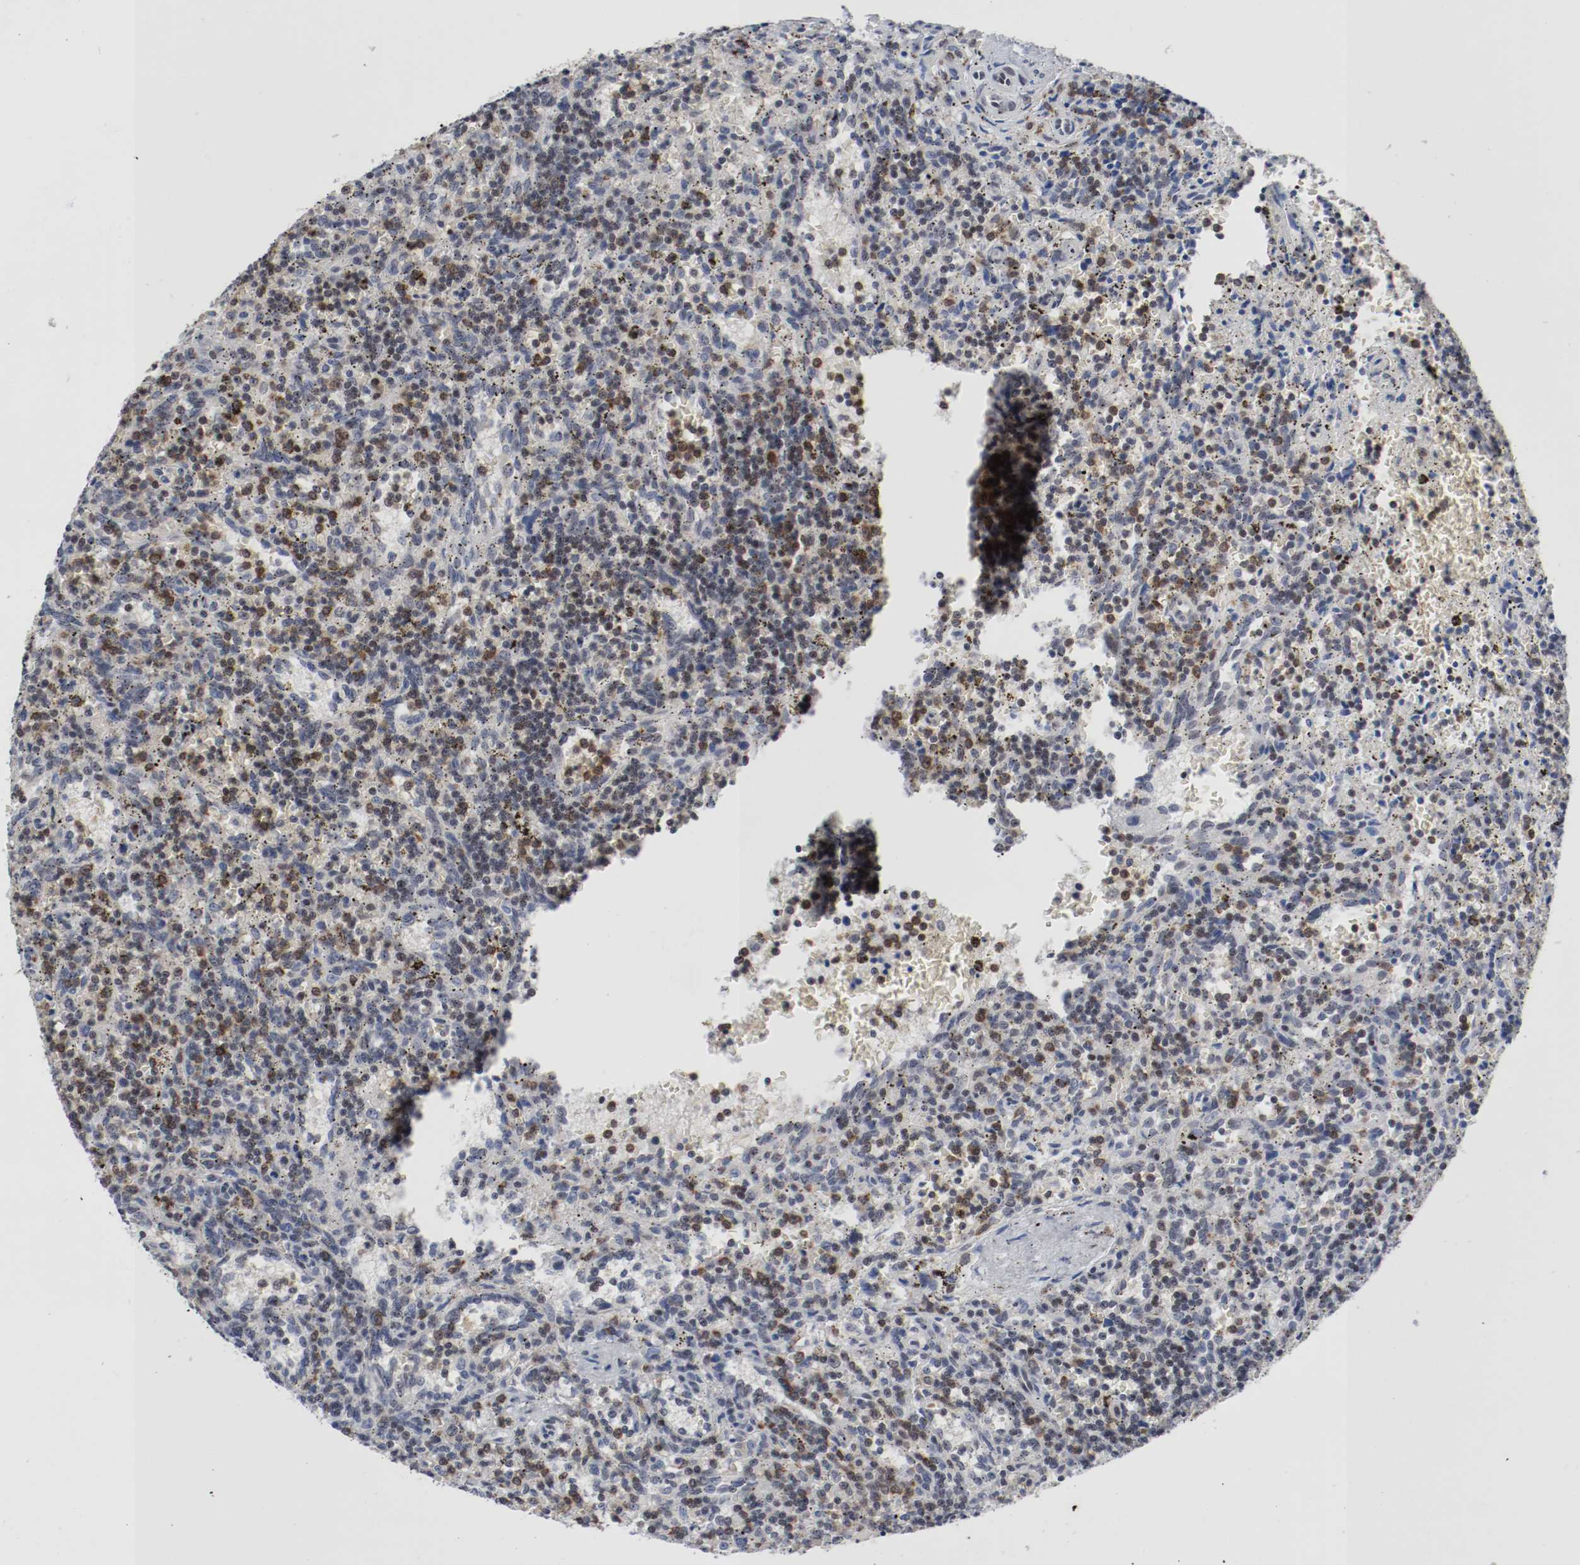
{"staining": {"intensity": "negative", "quantity": "none", "location": "none"}, "tissue": "lymphoma", "cell_type": "Tumor cells", "image_type": "cancer", "snomed": [{"axis": "morphology", "description": "Malignant lymphoma, non-Hodgkin's type, Low grade"}, {"axis": "topography", "description": "Spleen"}], "caption": "Immunohistochemical staining of human low-grade malignant lymphoma, non-Hodgkin's type exhibits no significant expression in tumor cells.", "gene": "JUND", "patient": {"sex": "male", "age": 73}}